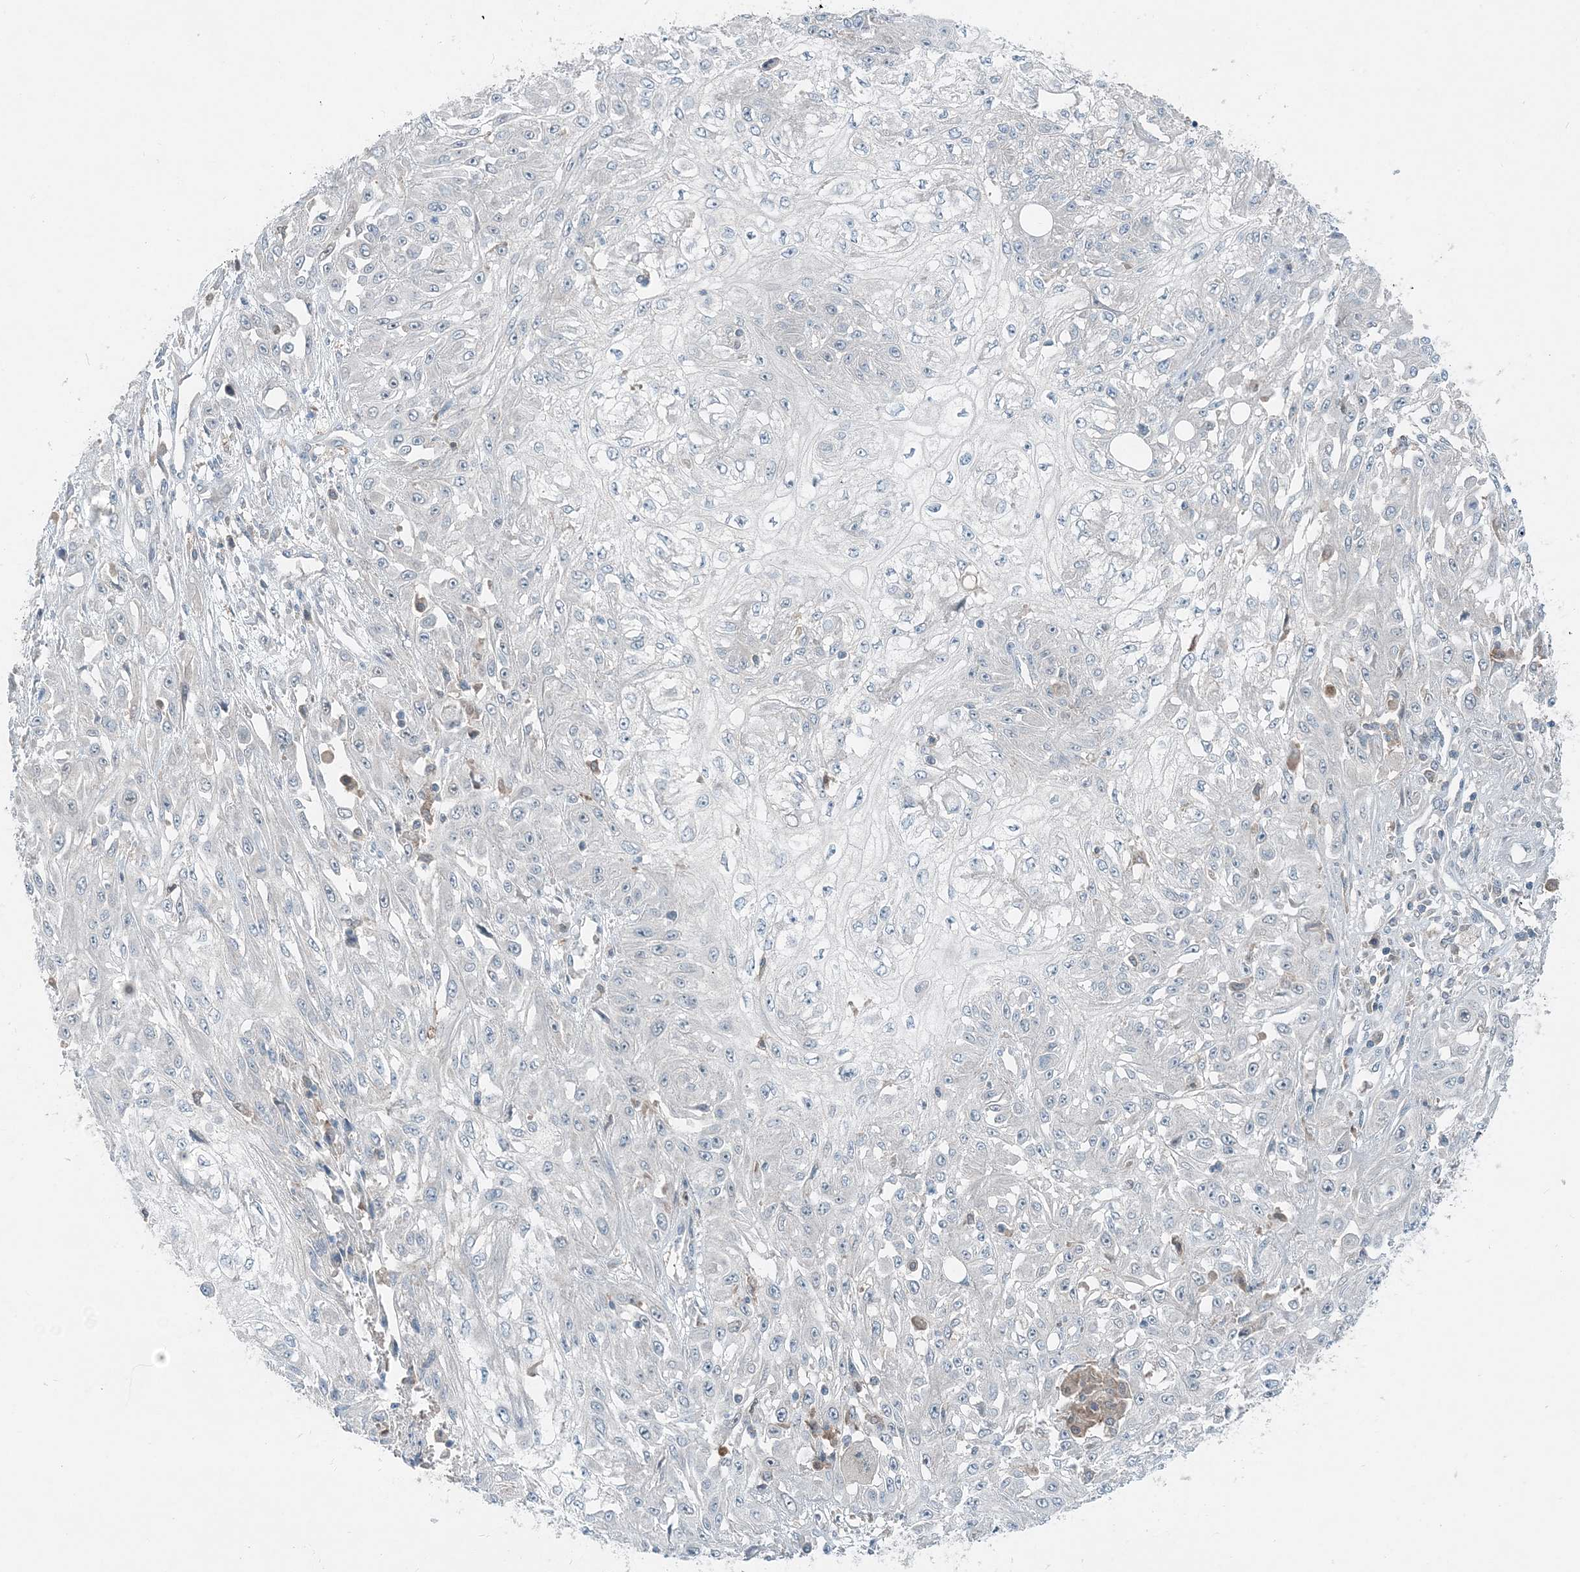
{"staining": {"intensity": "negative", "quantity": "none", "location": "none"}, "tissue": "skin cancer", "cell_type": "Tumor cells", "image_type": "cancer", "snomed": [{"axis": "morphology", "description": "Squamous cell carcinoma, NOS"}, {"axis": "morphology", "description": "Squamous cell carcinoma, metastatic, NOS"}, {"axis": "topography", "description": "Skin"}, {"axis": "topography", "description": "Lymph node"}], "caption": "This is a photomicrograph of immunohistochemistry staining of skin cancer (metastatic squamous cell carcinoma), which shows no positivity in tumor cells.", "gene": "ARMH1", "patient": {"sex": "male", "age": 75}}